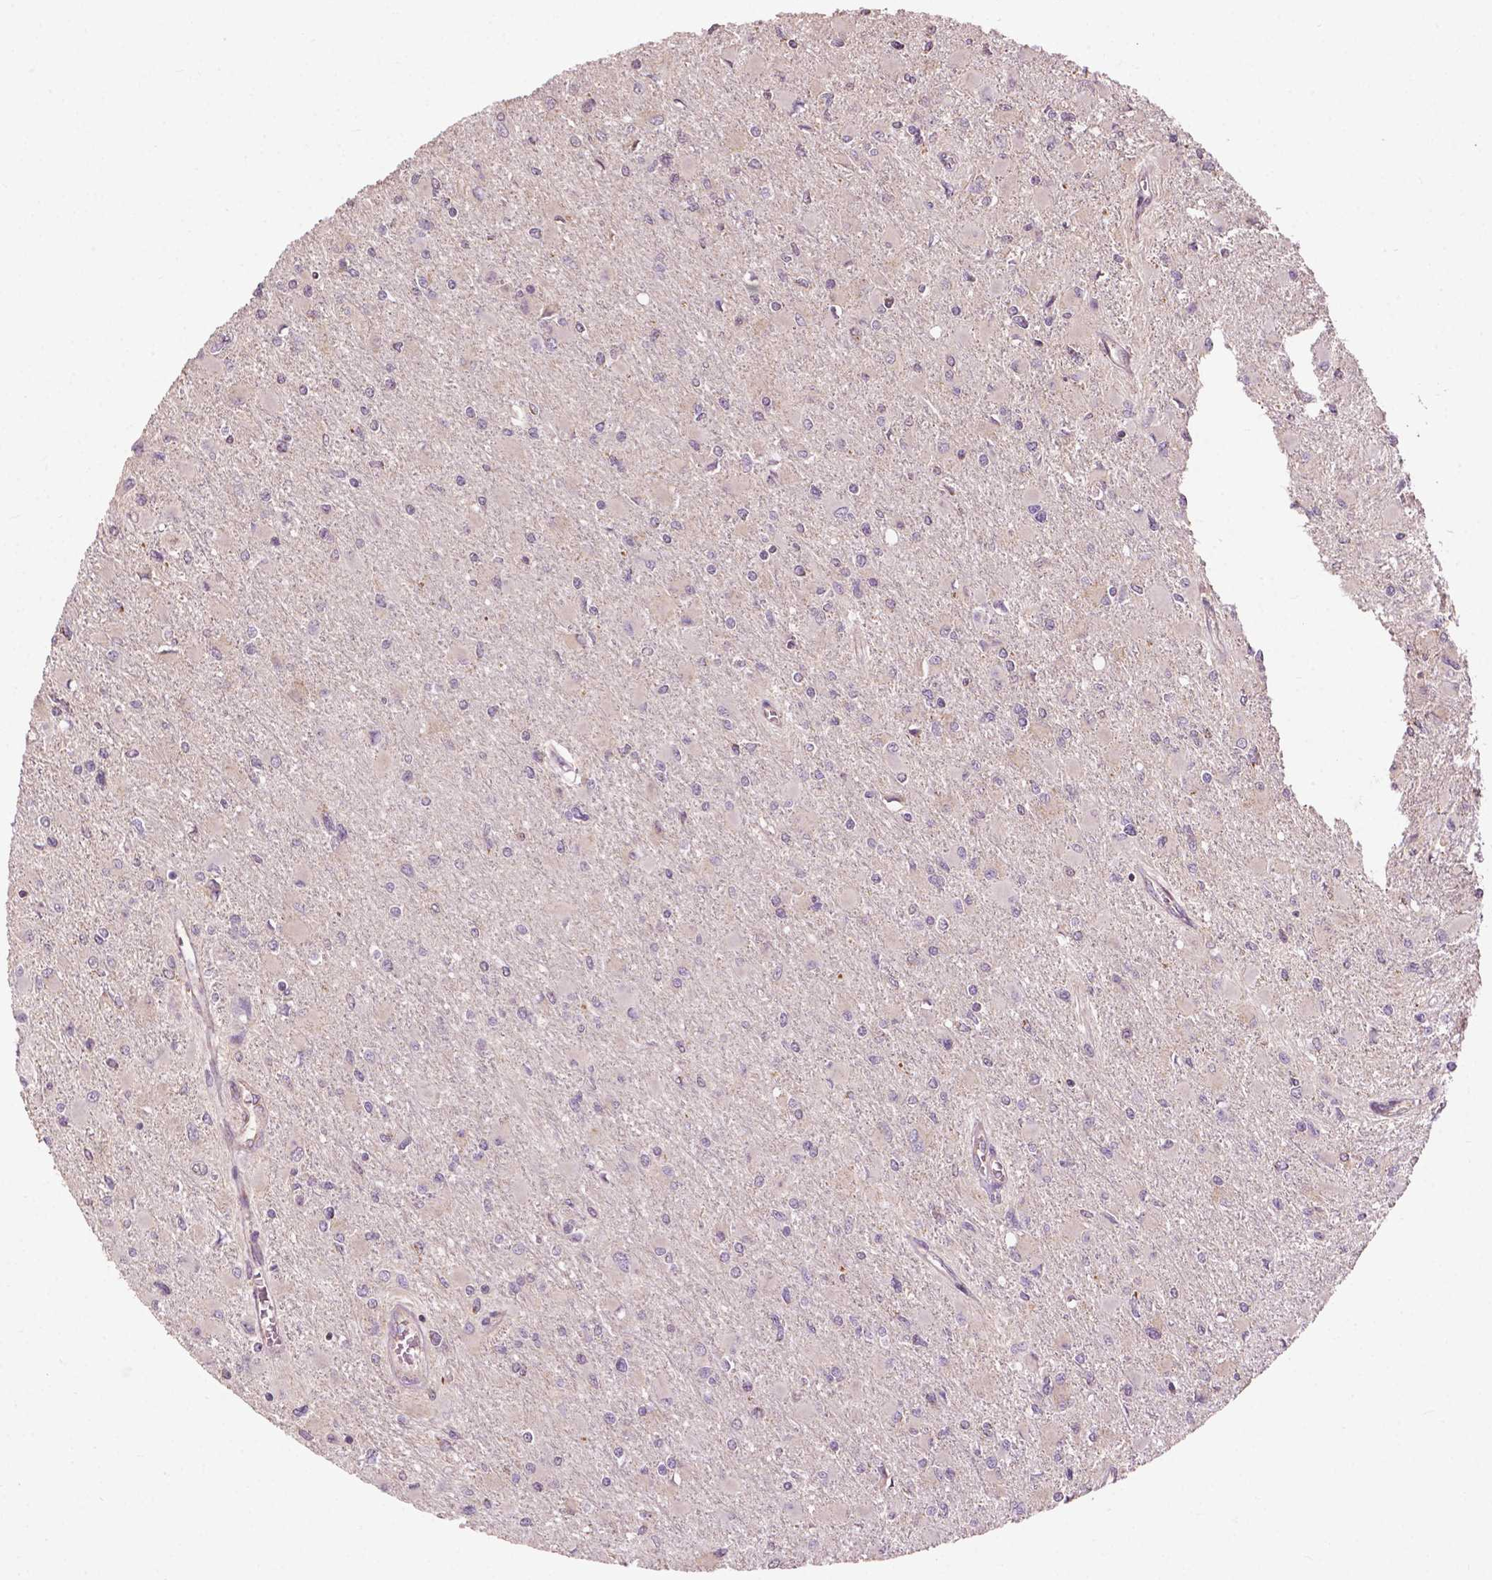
{"staining": {"intensity": "negative", "quantity": "none", "location": "none"}, "tissue": "glioma", "cell_type": "Tumor cells", "image_type": "cancer", "snomed": [{"axis": "morphology", "description": "Glioma, malignant, High grade"}, {"axis": "topography", "description": "Cerebral cortex"}], "caption": "The immunohistochemistry (IHC) image has no significant positivity in tumor cells of glioma tissue.", "gene": "NDUFA10", "patient": {"sex": "female", "age": 36}}